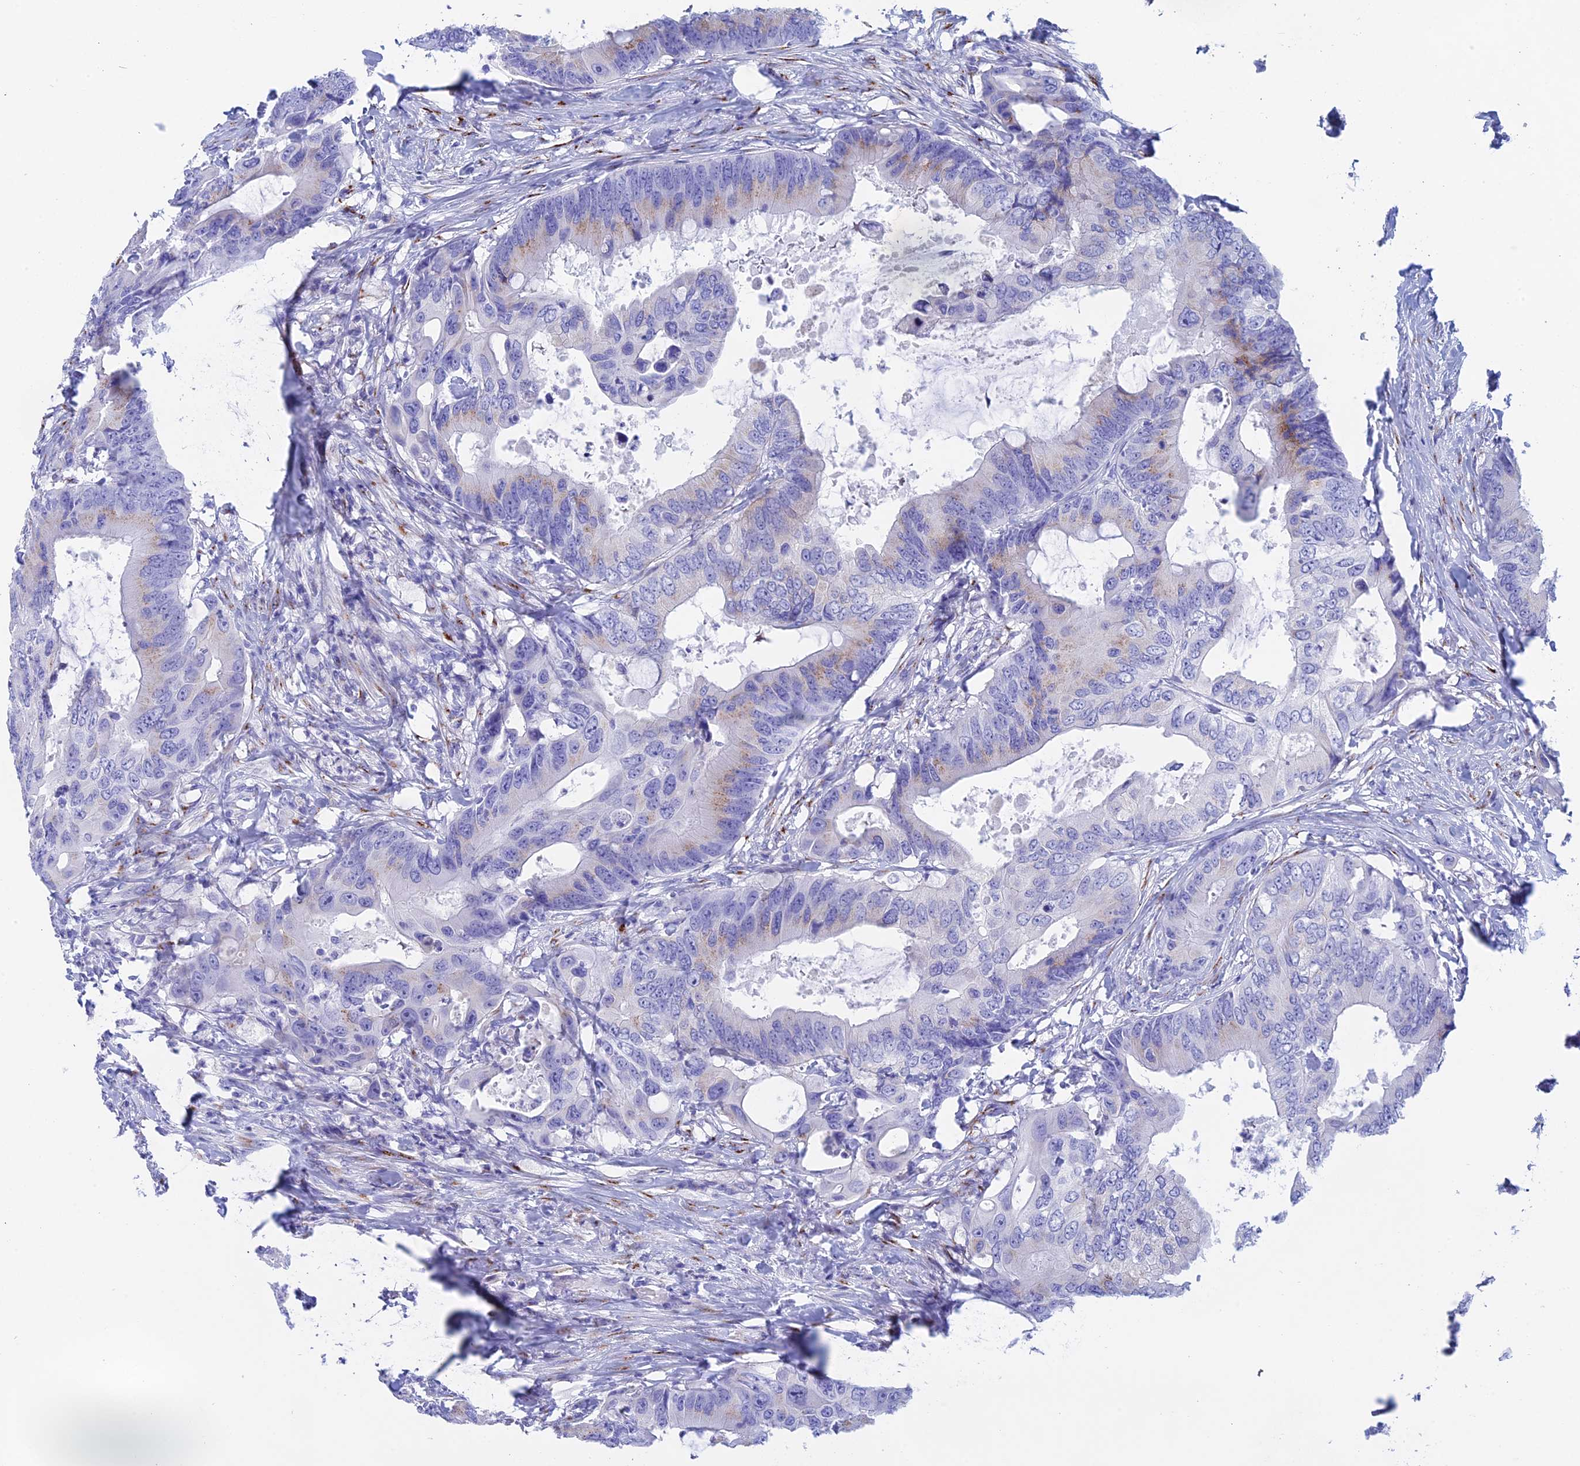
{"staining": {"intensity": "moderate", "quantity": "<25%", "location": "cytoplasmic/membranous"}, "tissue": "colorectal cancer", "cell_type": "Tumor cells", "image_type": "cancer", "snomed": [{"axis": "morphology", "description": "Adenocarcinoma, NOS"}, {"axis": "topography", "description": "Colon"}], "caption": "Protein expression analysis of colorectal cancer shows moderate cytoplasmic/membranous positivity in approximately <25% of tumor cells. (IHC, brightfield microscopy, high magnification).", "gene": "ERICH4", "patient": {"sex": "male", "age": 71}}